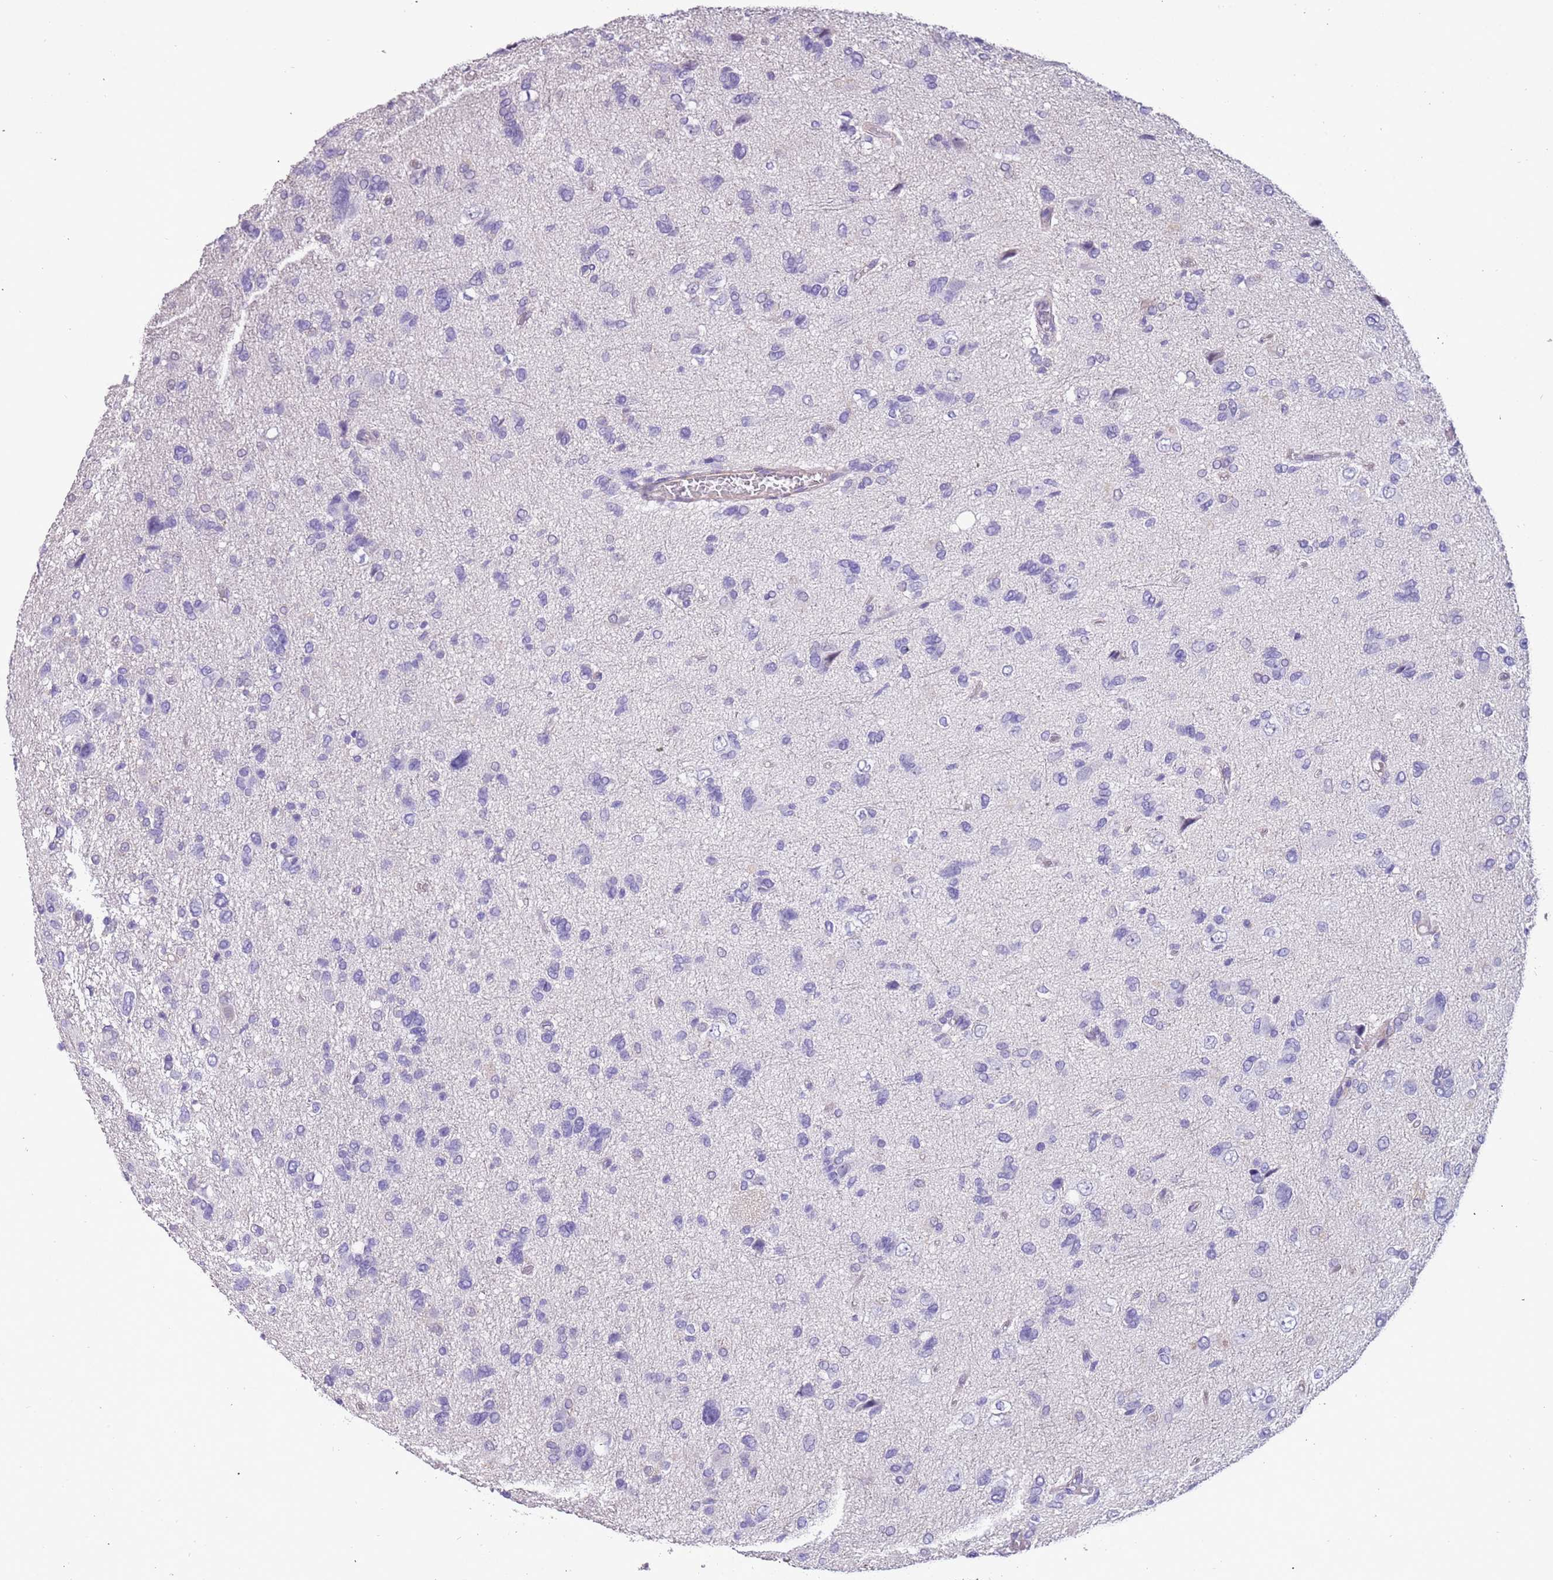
{"staining": {"intensity": "negative", "quantity": "none", "location": "none"}, "tissue": "glioma", "cell_type": "Tumor cells", "image_type": "cancer", "snomed": [{"axis": "morphology", "description": "Glioma, malignant, High grade"}, {"axis": "topography", "description": "Brain"}], "caption": "Immunohistochemical staining of glioma demonstrates no significant staining in tumor cells.", "gene": "PCGF2", "patient": {"sex": "female", "age": 59}}